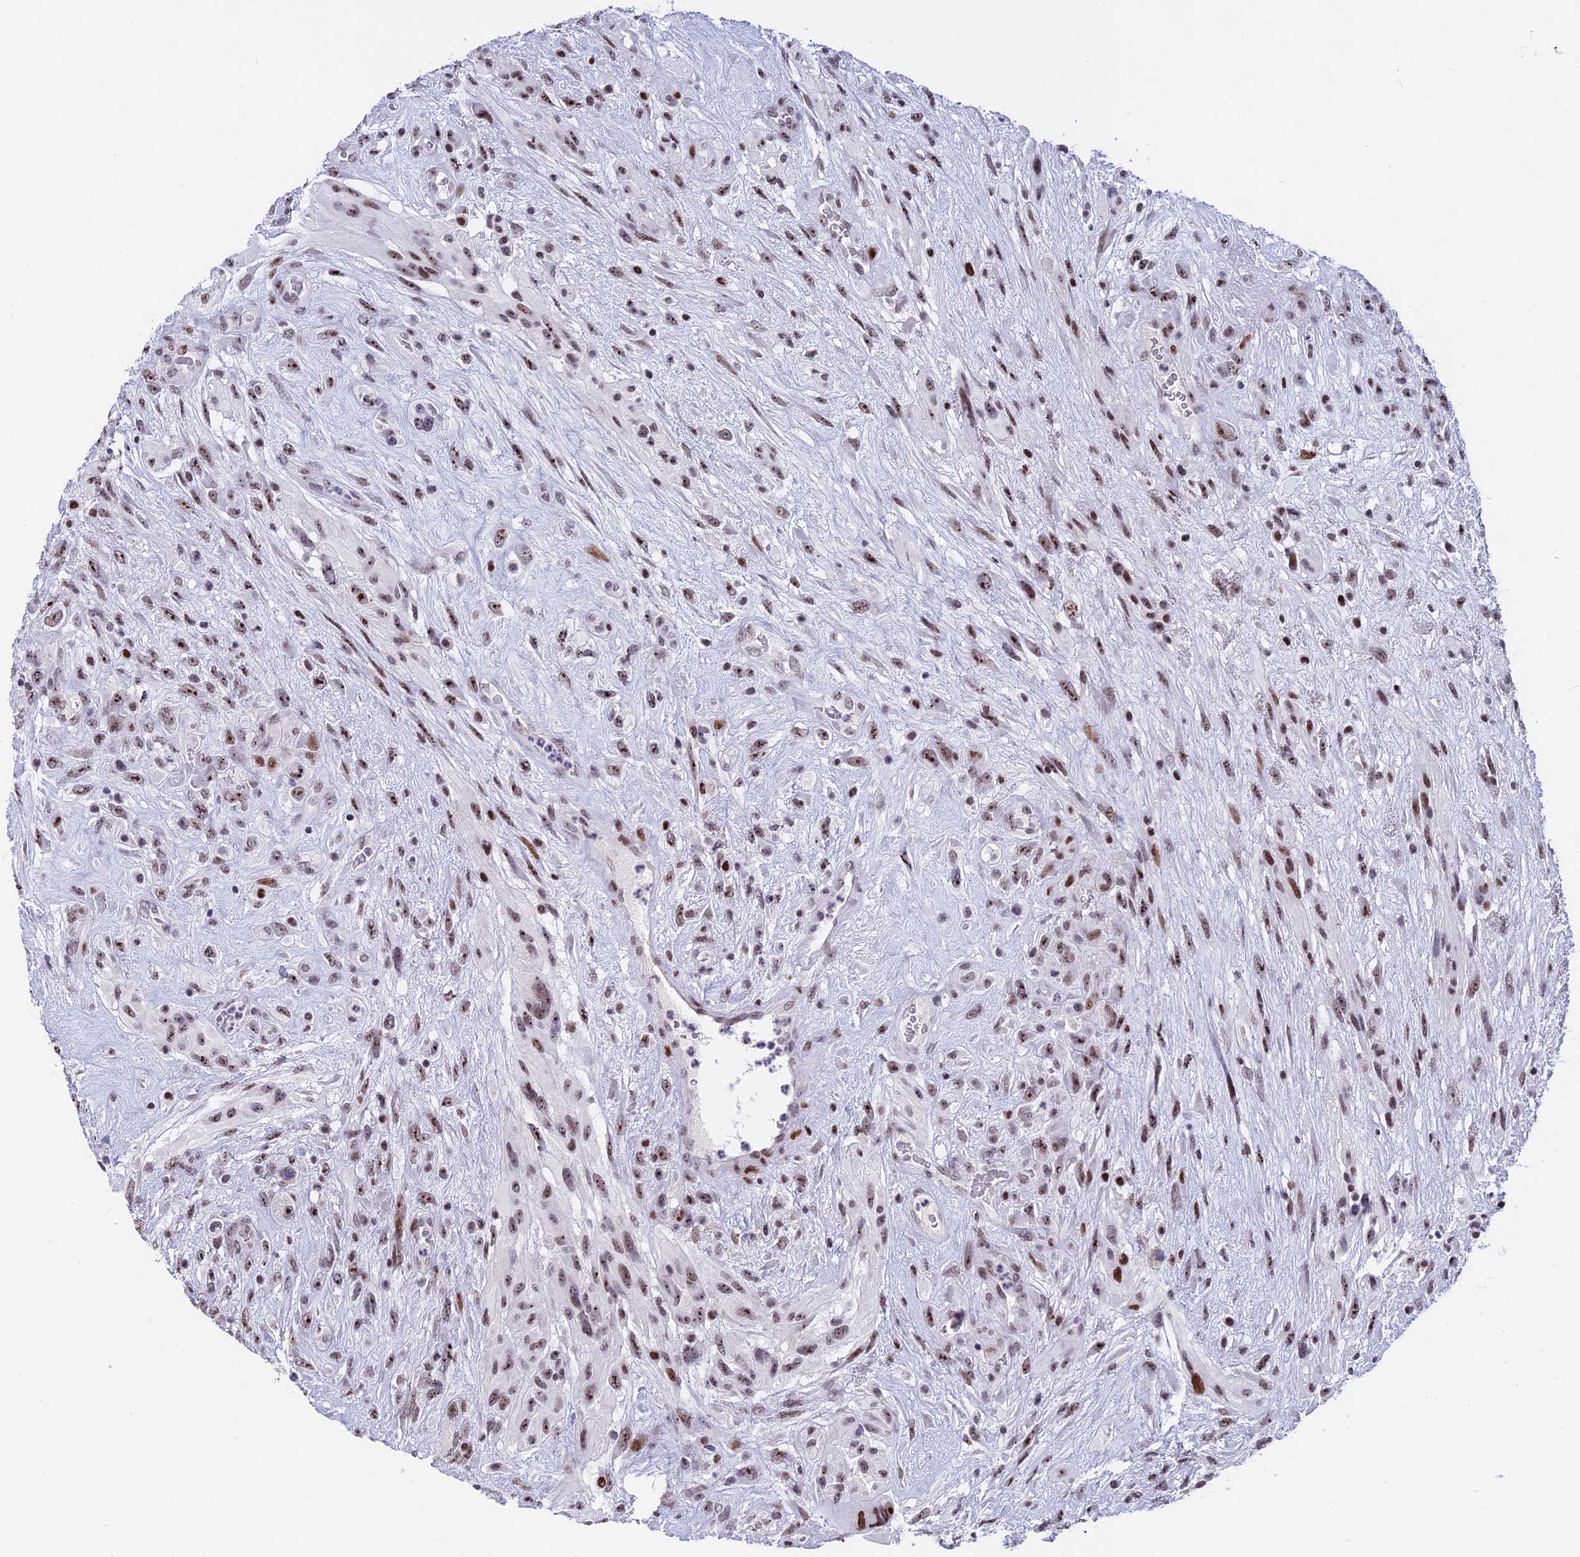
{"staining": {"intensity": "moderate", "quantity": ">75%", "location": "nuclear"}, "tissue": "glioma", "cell_type": "Tumor cells", "image_type": "cancer", "snomed": [{"axis": "morphology", "description": "Glioma, malignant, High grade"}, {"axis": "topography", "description": "Brain"}], "caption": "Human high-grade glioma (malignant) stained with a protein marker demonstrates moderate staining in tumor cells.", "gene": "NSA2", "patient": {"sex": "male", "age": 61}}